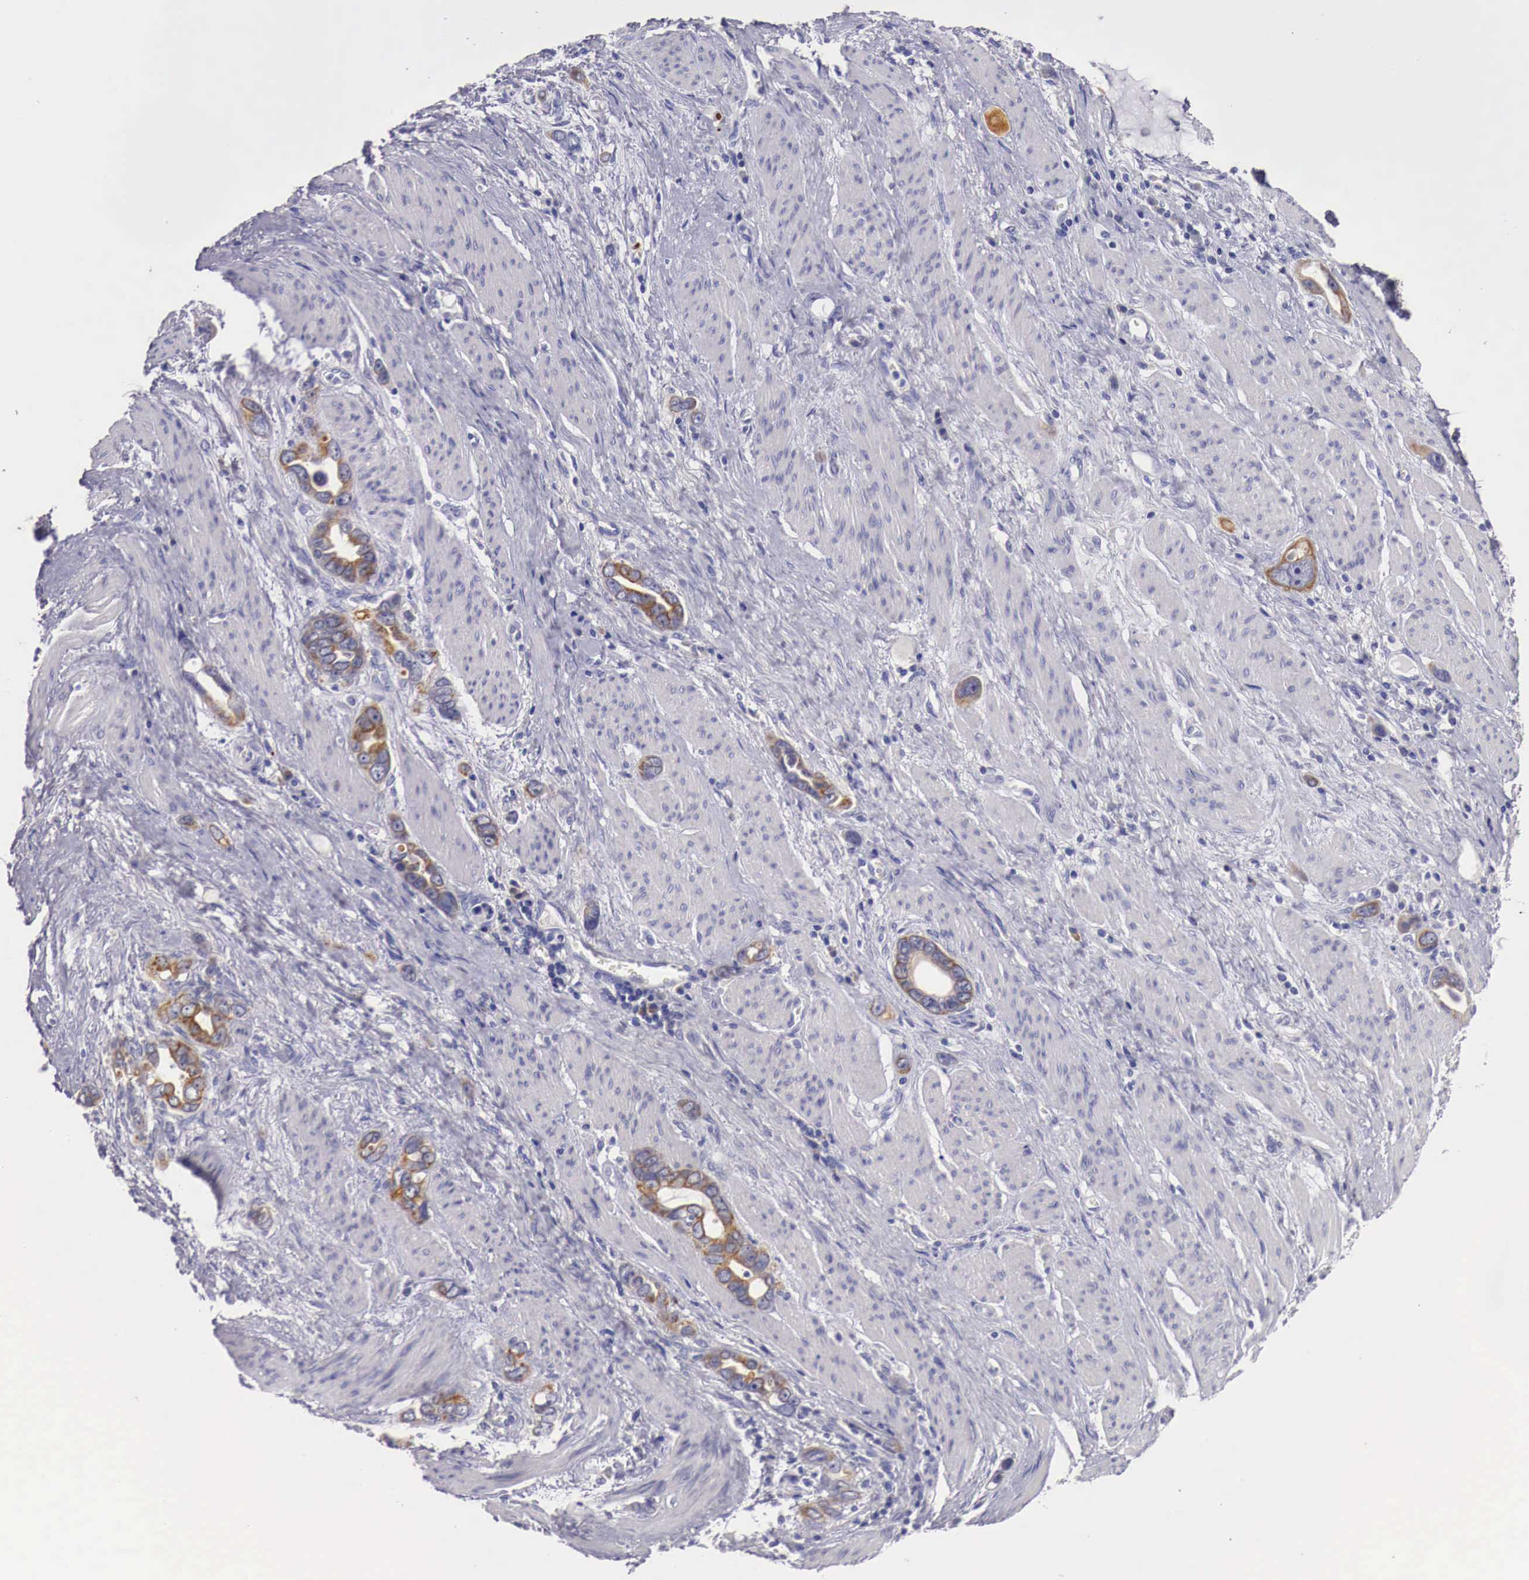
{"staining": {"intensity": "moderate", "quantity": ">75%", "location": "cytoplasmic/membranous"}, "tissue": "stomach cancer", "cell_type": "Tumor cells", "image_type": "cancer", "snomed": [{"axis": "morphology", "description": "Adenocarcinoma, NOS"}, {"axis": "topography", "description": "Stomach"}], "caption": "IHC micrograph of adenocarcinoma (stomach) stained for a protein (brown), which shows medium levels of moderate cytoplasmic/membranous expression in approximately >75% of tumor cells.", "gene": "NREP", "patient": {"sex": "male", "age": 78}}